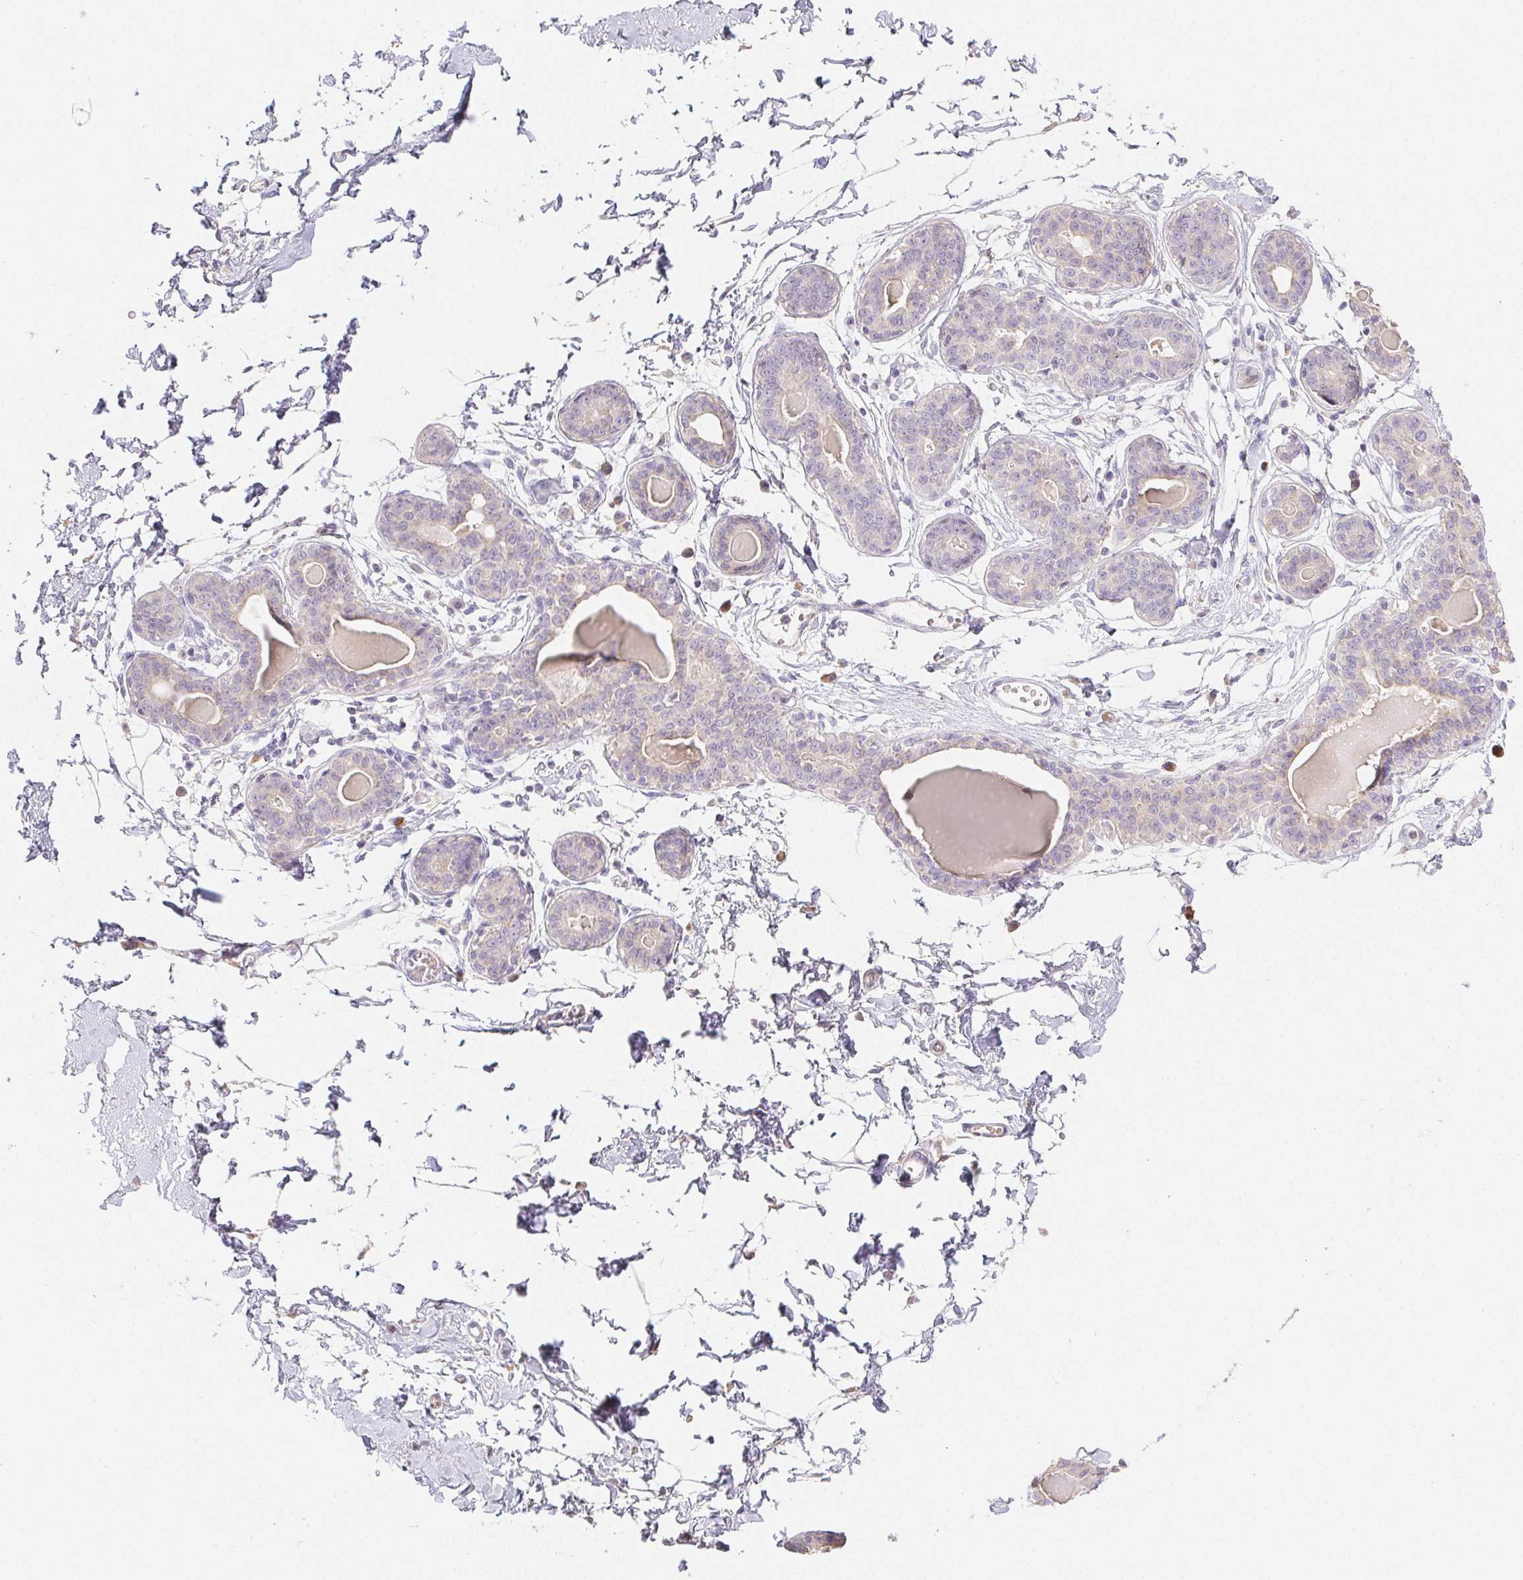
{"staining": {"intensity": "moderate", "quantity": "25%-75%", "location": "cytoplasmic/membranous"}, "tissue": "breast", "cell_type": "Adipocytes", "image_type": "normal", "snomed": [{"axis": "morphology", "description": "Normal tissue, NOS"}, {"axis": "topography", "description": "Breast"}], "caption": "A brown stain highlights moderate cytoplasmic/membranous positivity of a protein in adipocytes of benign human breast. (DAB = brown stain, brightfield microscopy at high magnification).", "gene": "ACVR1B", "patient": {"sex": "female", "age": 45}}